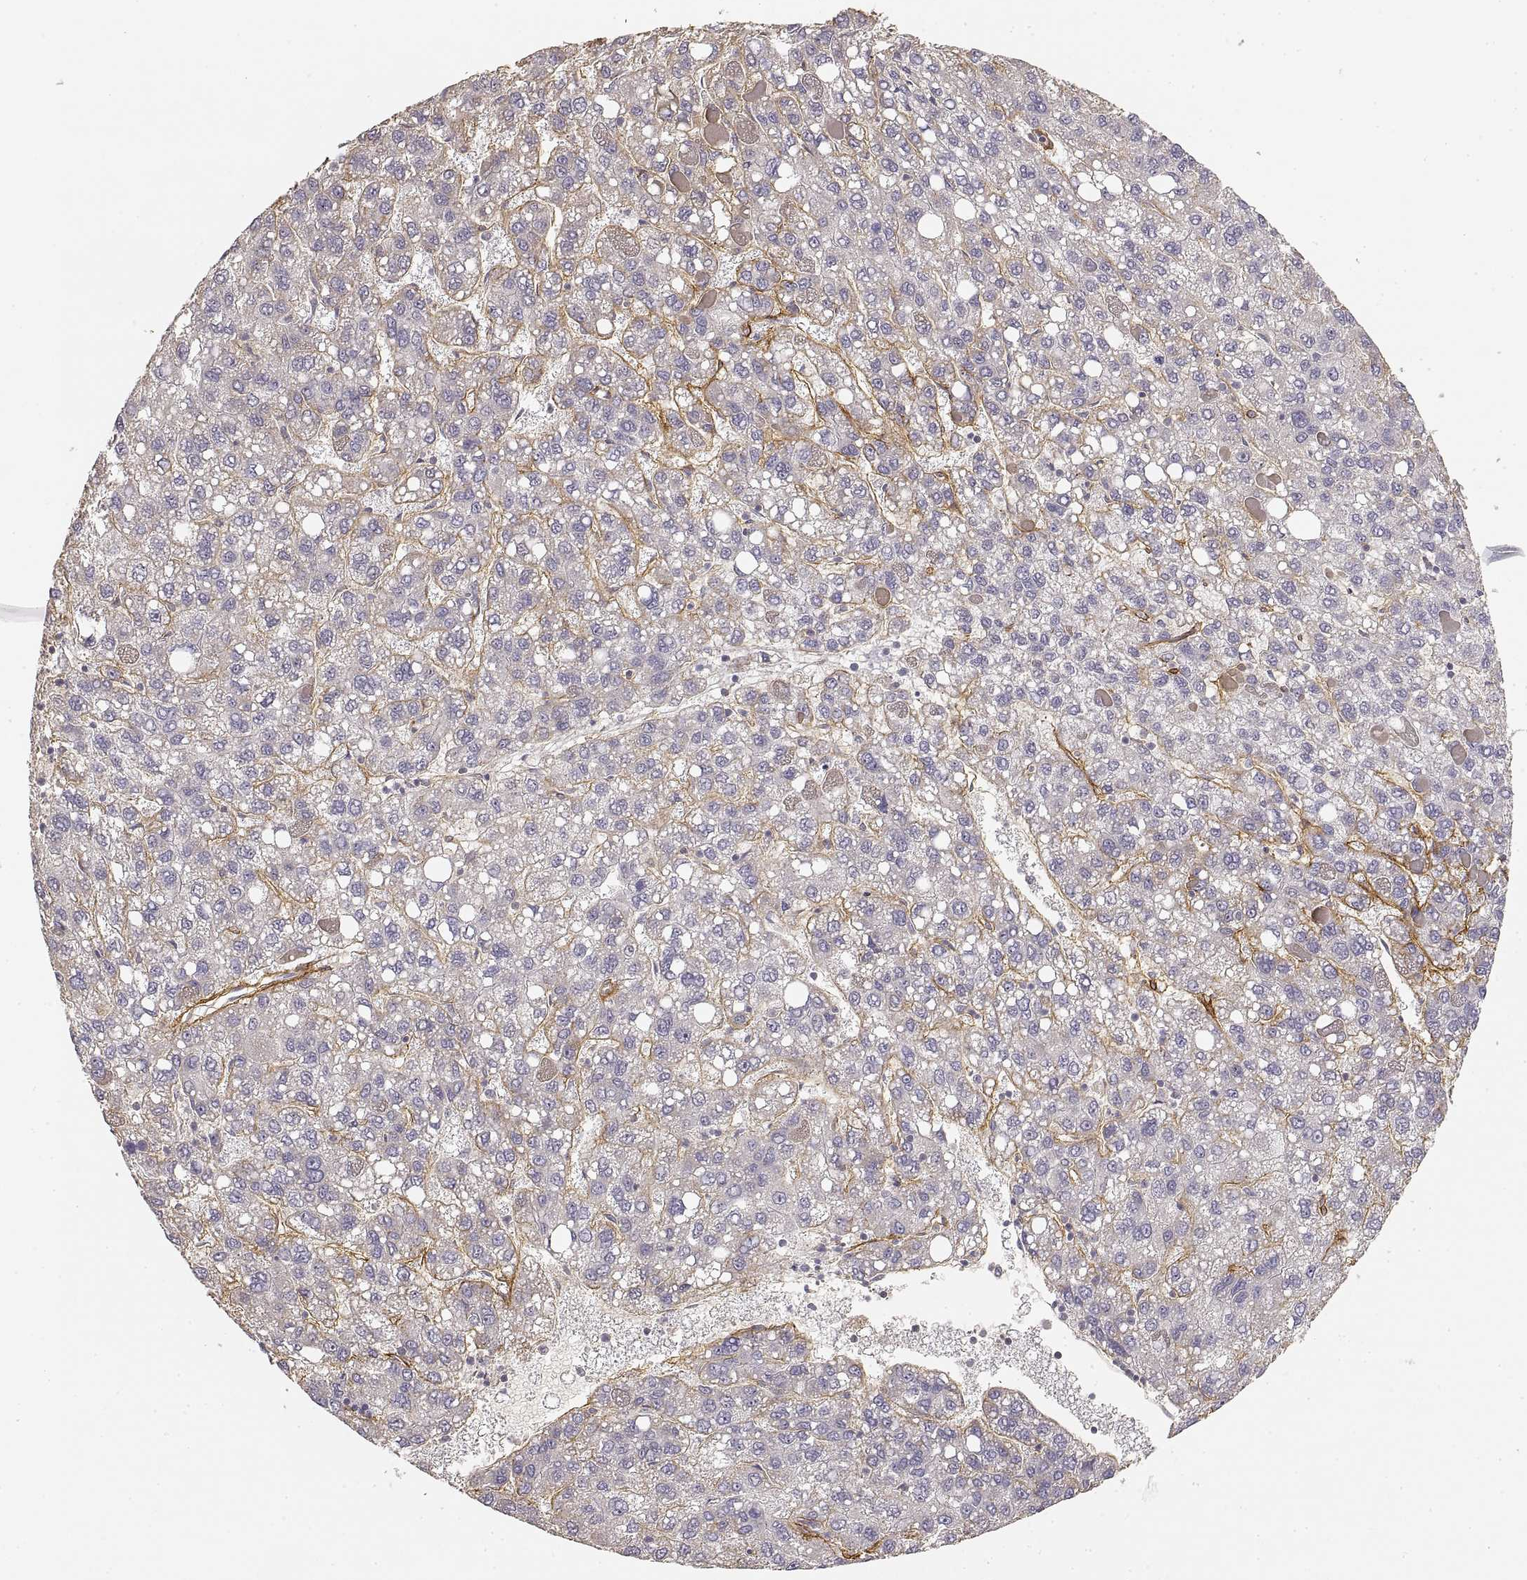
{"staining": {"intensity": "negative", "quantity": "none", "location": "none"}, "tissue": "liver cancer", "cell_type": "Tumor cells", "image_type": "cancer", "snomed": [{"axis": "morphology", "description": "Carcinoma, Hepatocellular, NOS"}, {"axis": "topography", "description": "Liver"}], "caption": "Photomicrograph shows no protein positivity in tumor cells of hepatocellular carcinoma (liver) tissue.", "gene": "LAMA4", "patient": {"sex": "female", "age": 82}}